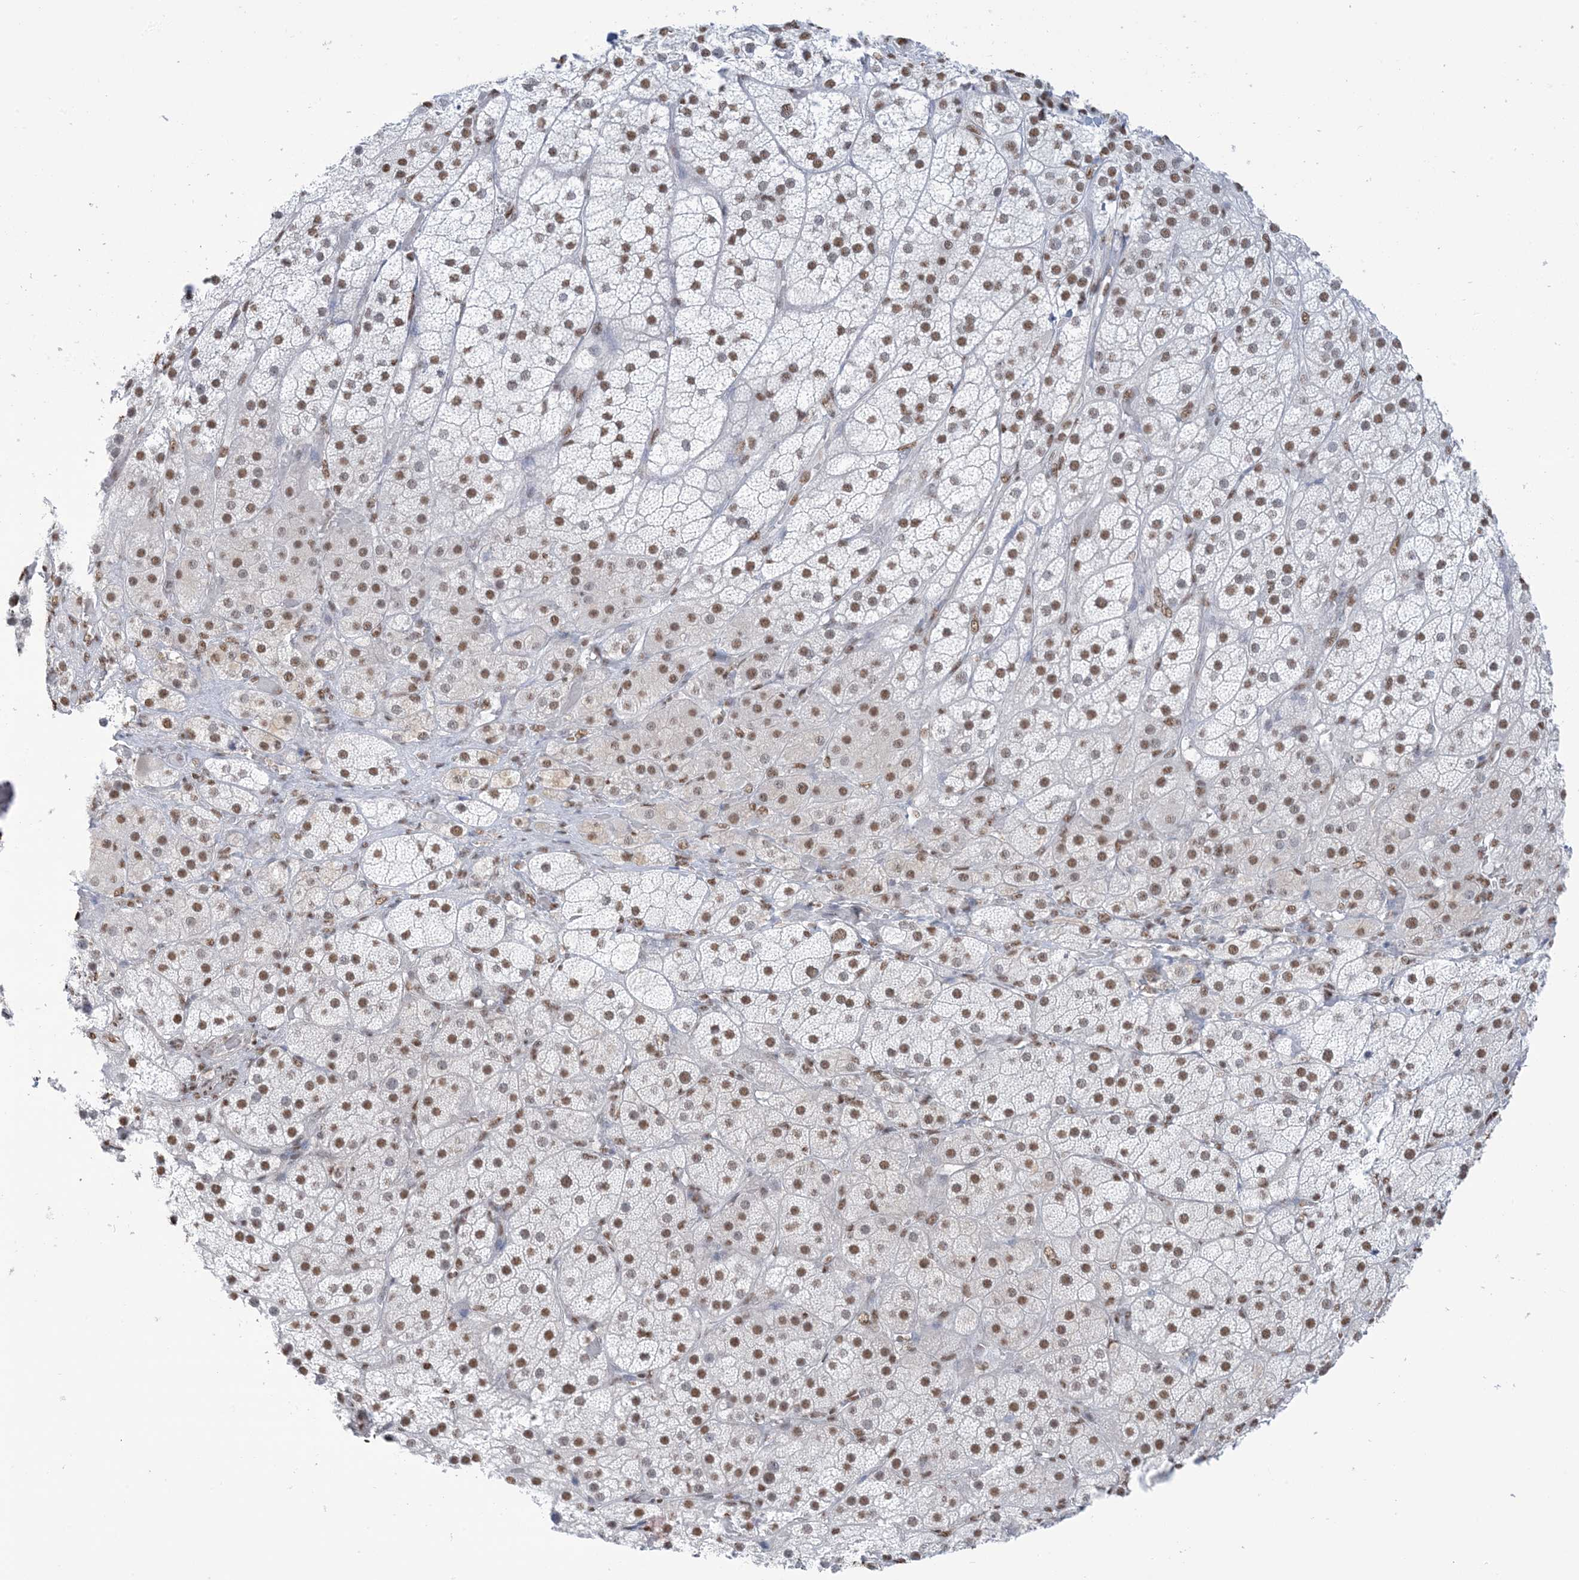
{"staining": {"intensity": "strong", "quantity": ">75%", "location": "nuclear"}, "tissue": "adrenal gland", "cell_type": "Glandular cells", "image_type": "normal", "snomed": [{"axis": "morphology", "description": "Normal tissue, NOS"}, {"axis": "topography", "description": "Adrenal gland"}], "caption": "DAB immunohistochemical staining of normal human adrenal gland exhibits strong nuclear protein positivity in approximately >75% of glandular cells. The staining was performed using DAB (3,3'-diaminobenzidine) to visualize the protein expression in brown, while the nuclei were stained in blue with hematoxylin (Magnification: 20x).", "gene": "ZNF792", "patient": {"sex": "male", "age": 57}}